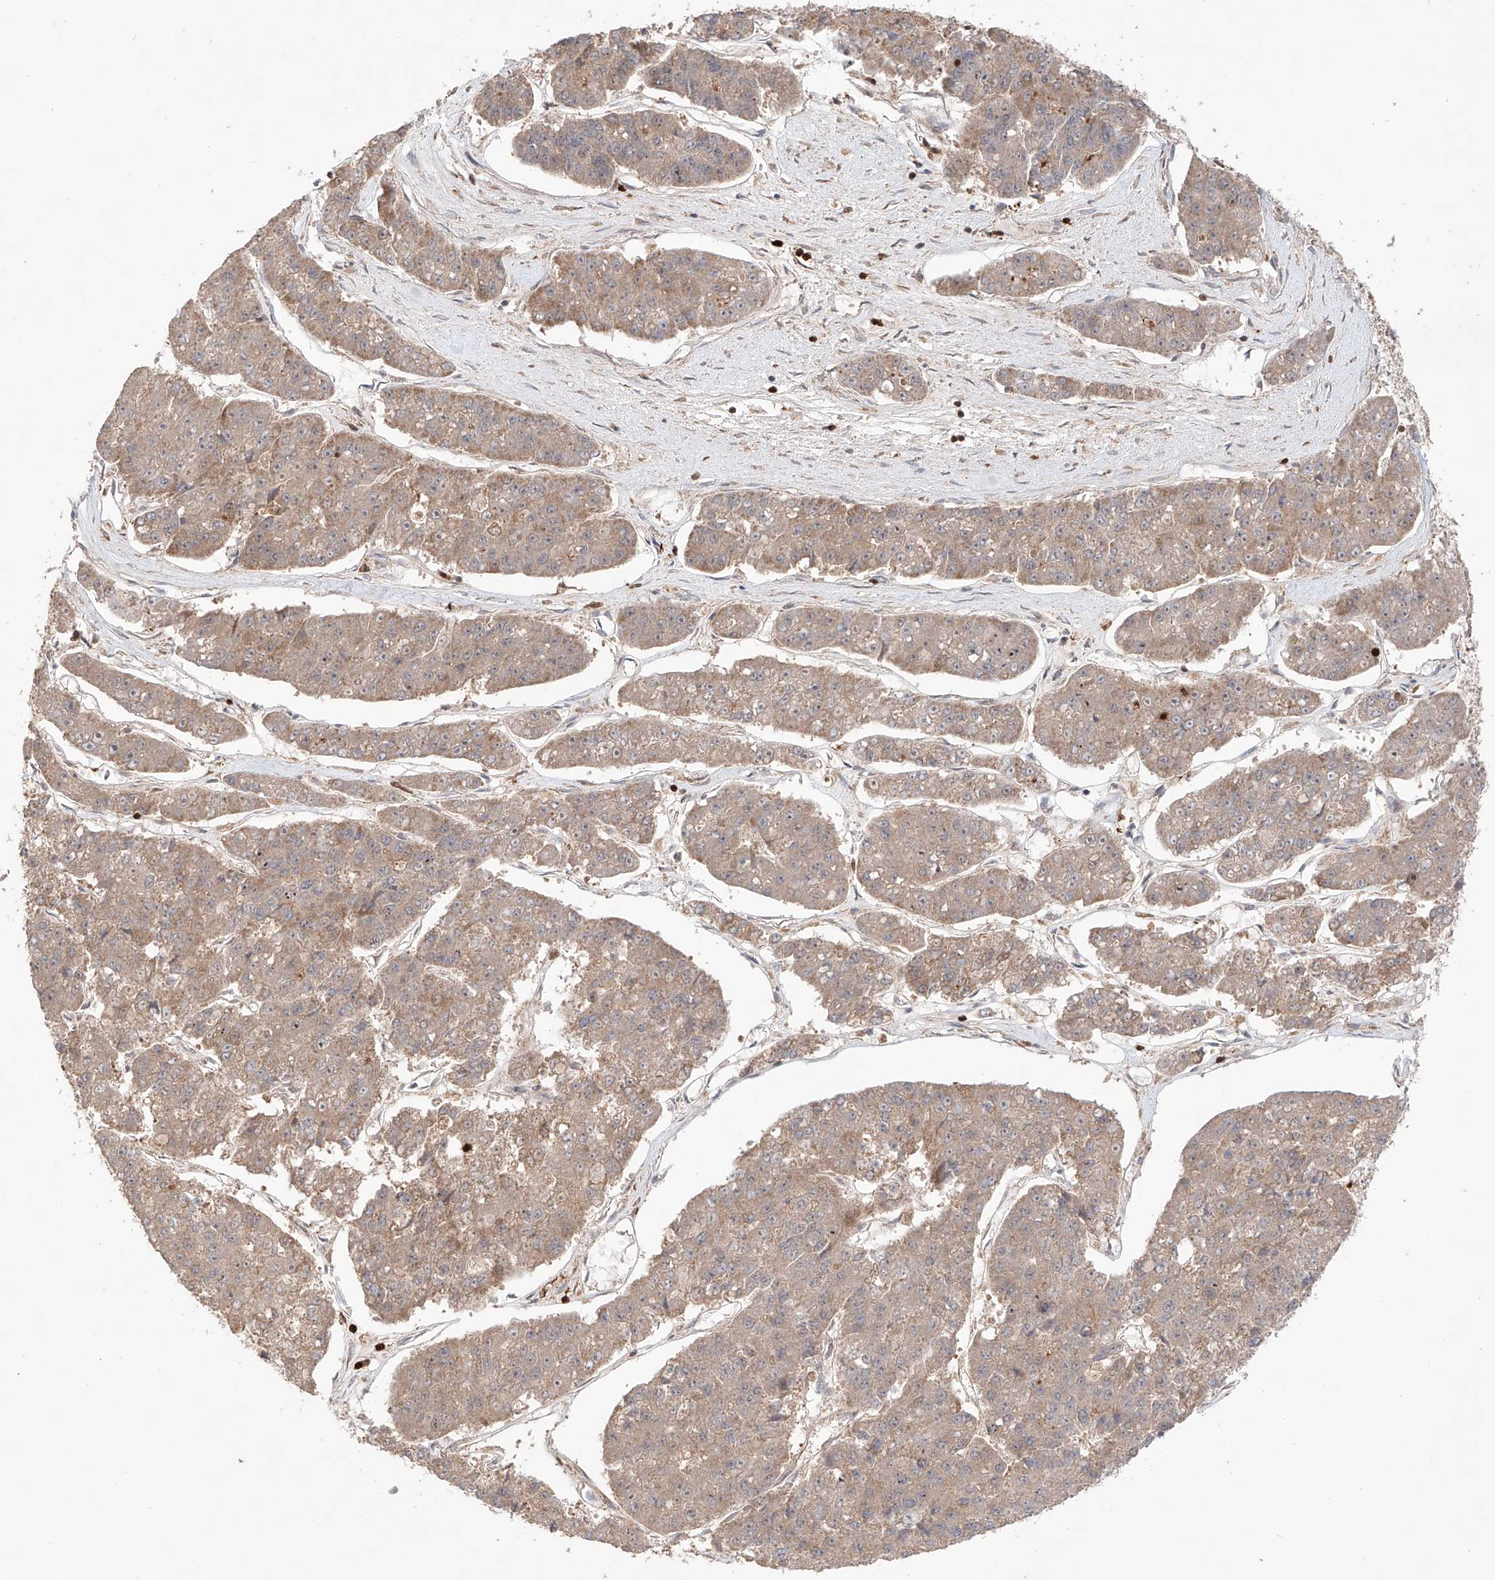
{"staining": {"intensity": "weak", "quantity": ">75%", "location": "cytoplasmic/membranous"}, "tissue": "pancreatic cancer", "cell_type": "Tumor cells", "image_type": "cancer", "snomed": [{"axis": "morphology", "description": "Adenocarcinoma, NOS"}, {"axis": "topography", "description": "Pancreas"}], "caption": "Pancreatic cancer (adenocarcinoma) stained with a protein marker displays weak staining in tumor cells.", "gene": "IGSF22", "patient": {"sex": "male", "age": 50}}